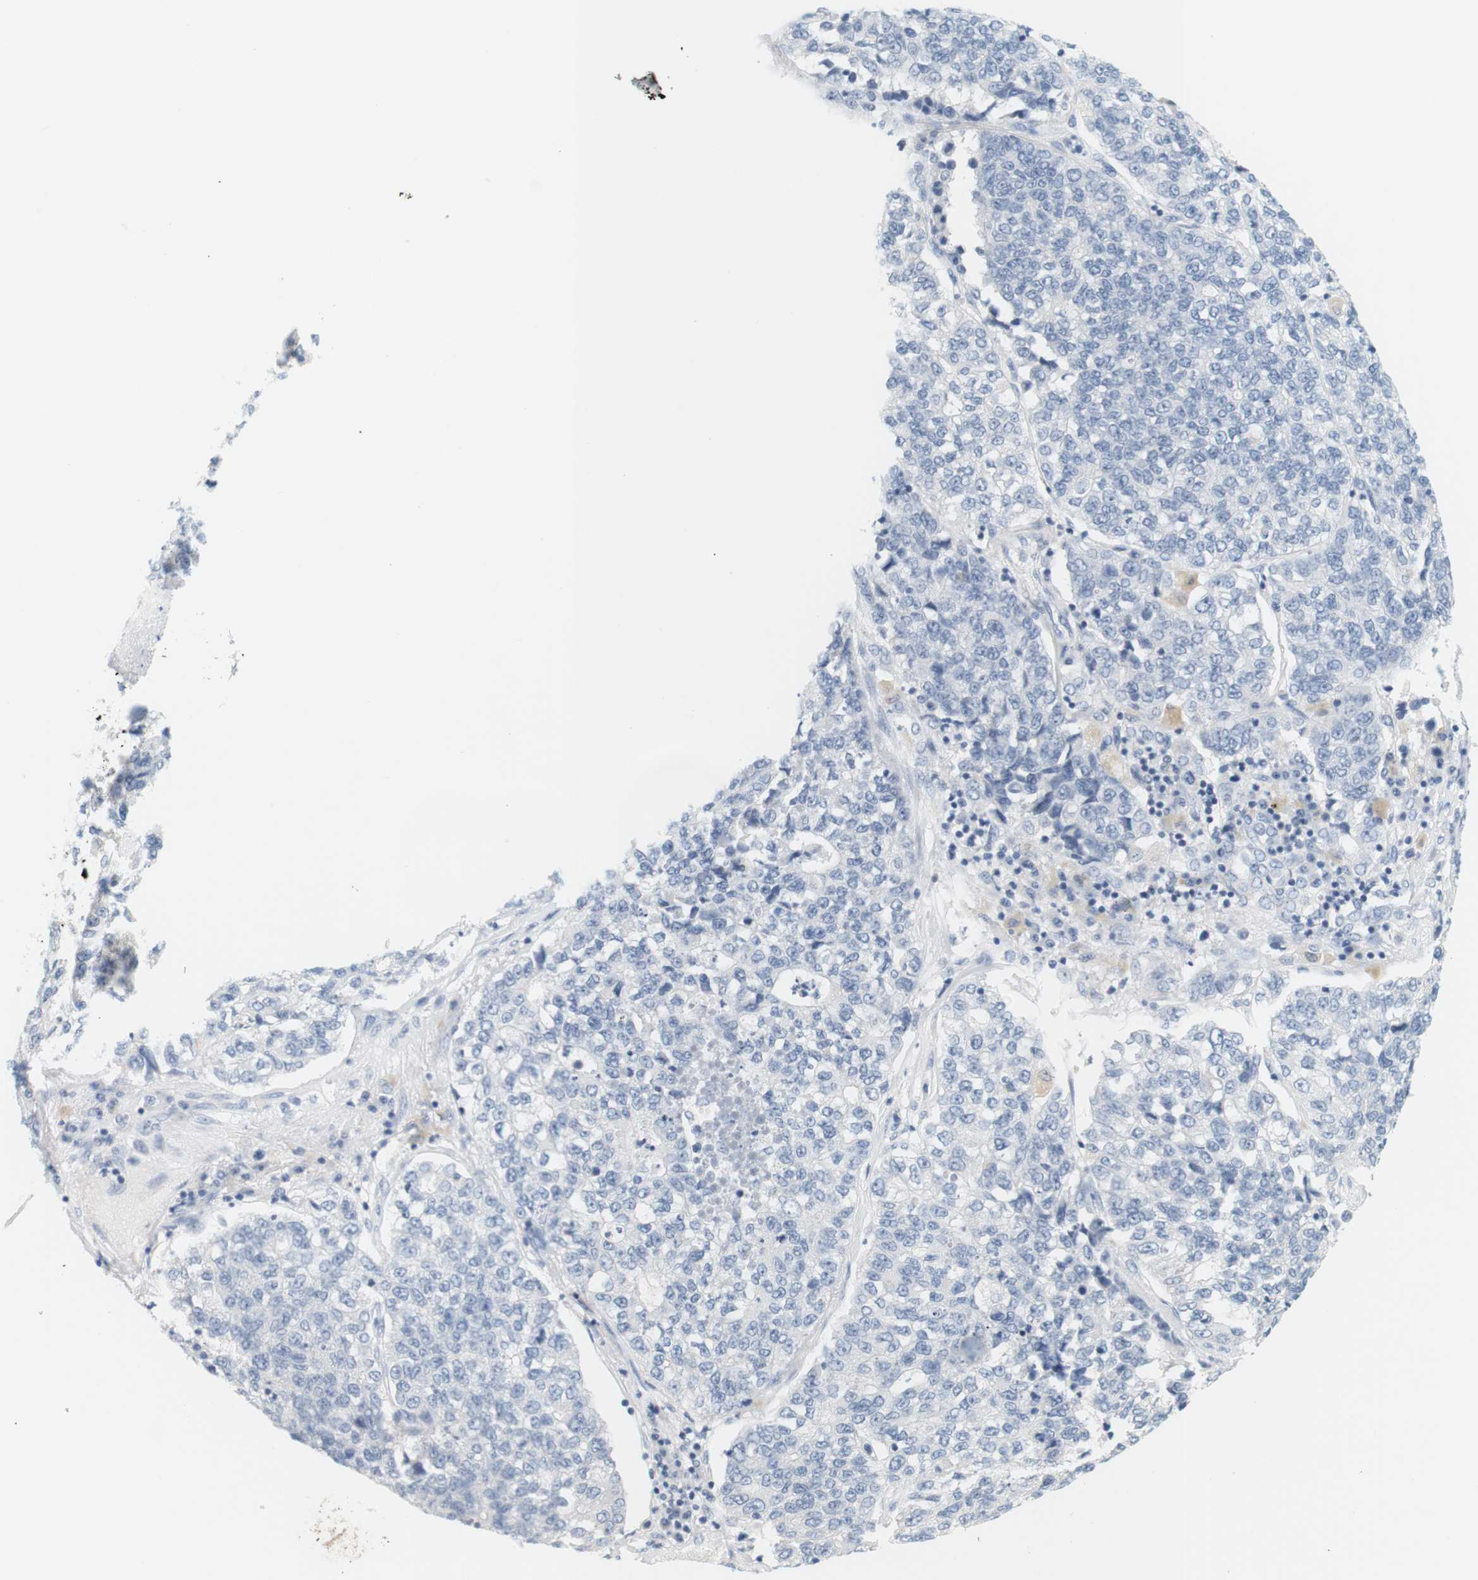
{"staining": {"intensity": "negative", "quantity": "none", "location": "none"}, "tissue": "lung cancer", "cell_type": "Tumor cells", "image_type": "cancer", "snomed": [{"axis": "morphology", "description": "Adenocarcinoma, NOS"}, {"axis": "topography", "description": "Lung"}], "caption": "High power microscopy micrograph of an IHC photomicrograph of lung adenocarcinoma, revealing no significant expression in tumor cells. (Brightfield microscopy of DAB immunohistochemistry at high magnification).", "gene": "OPRM1", "patient": {"sex": "male", "age": 49}}